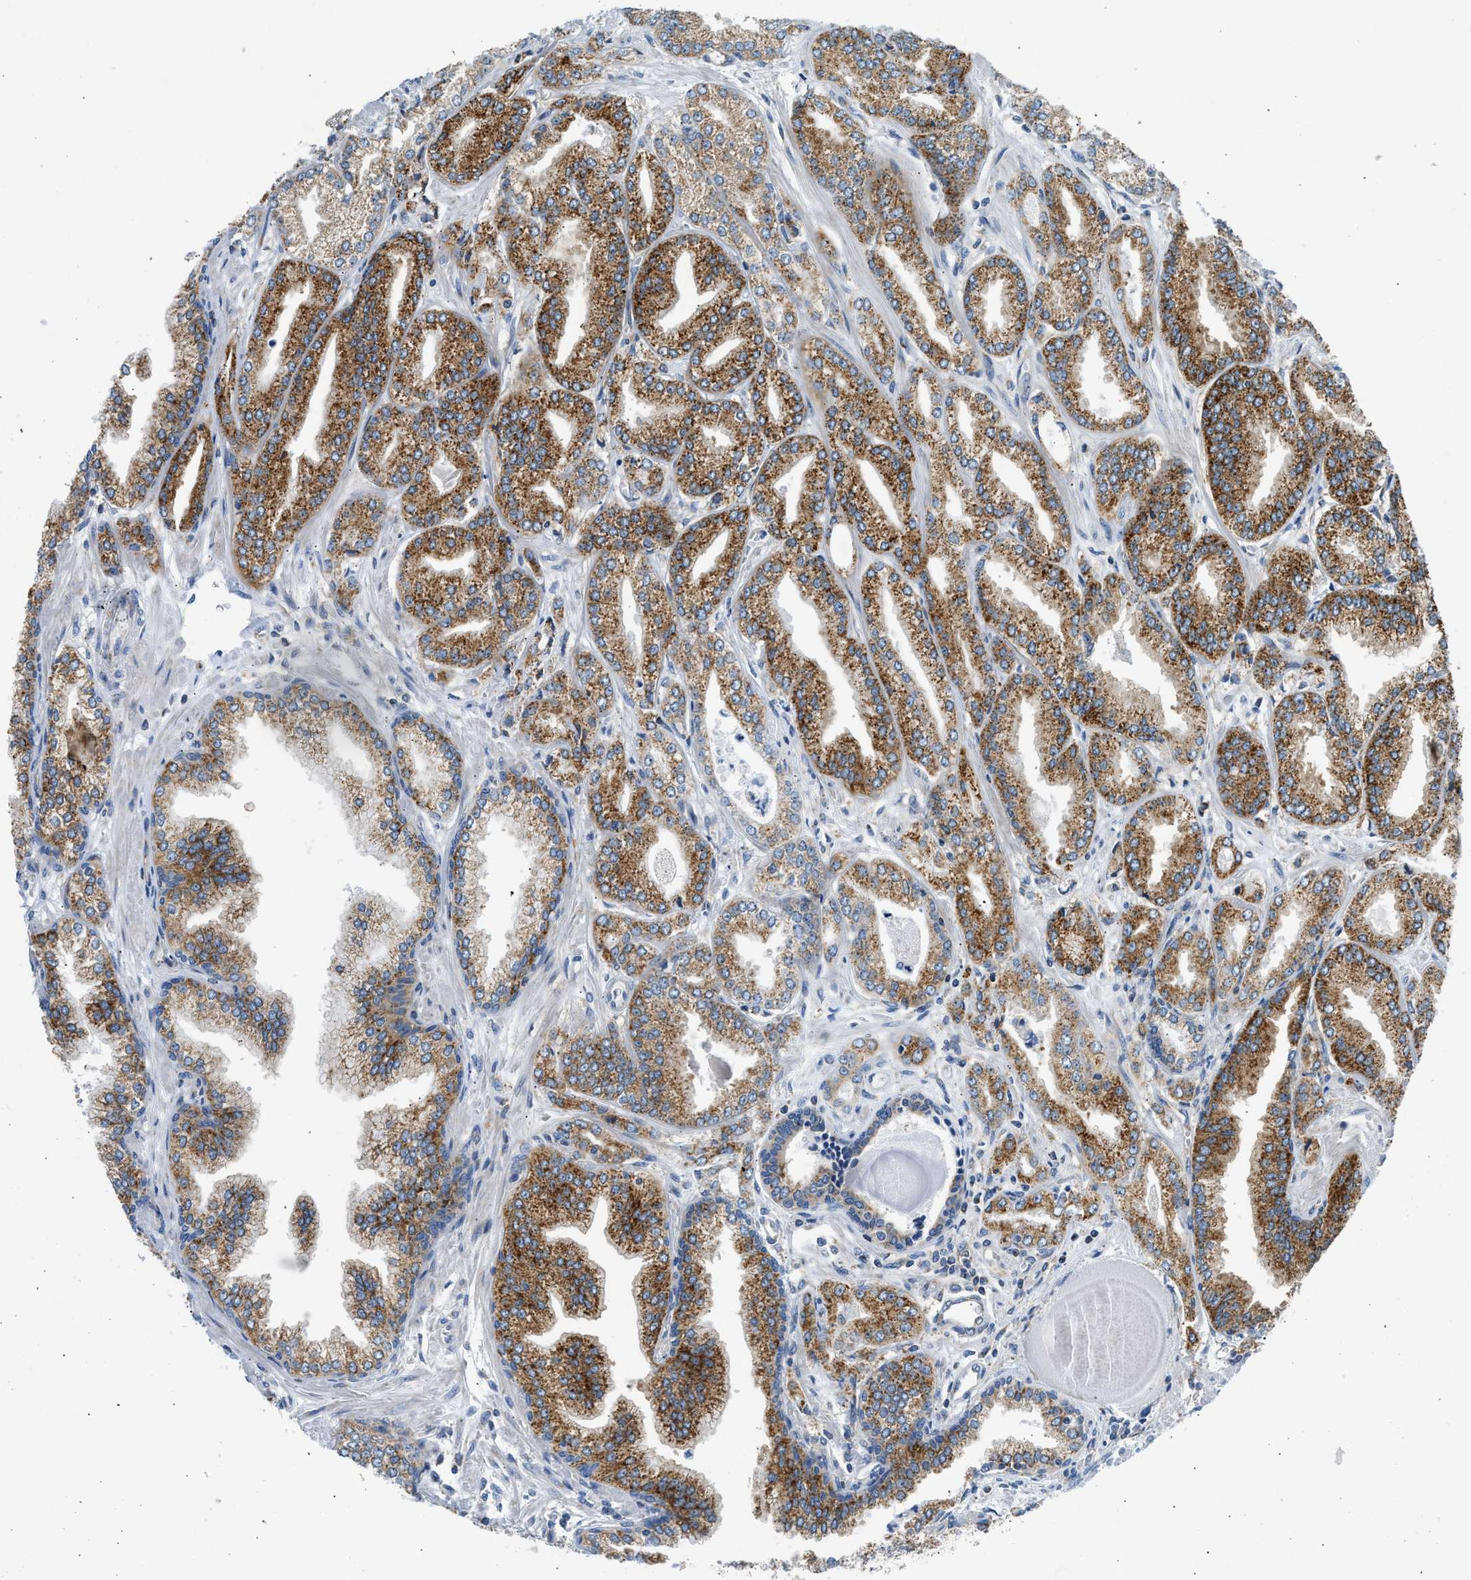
{"staining": {"intensity": "strong", "quantity": ">75%", "location": "cytoplasmic/membranous"}, "tissue": "prostate cancer", "cell_type": "Tumor cells", "image_type": "cancer", "snomed": [{"axis": "morphology", "description": "Adenocarcinoma, Low grade"}, {"axis": "topography", "description": "Prostate"}], "caption": "Strong cytoplasmic/membranous positivity is seen in about >75% of tumor cells in prostate adenocarcinoma (low-grade).", "gene": "CAMKK2", "patient": {"sex": "male", "age": 52}}